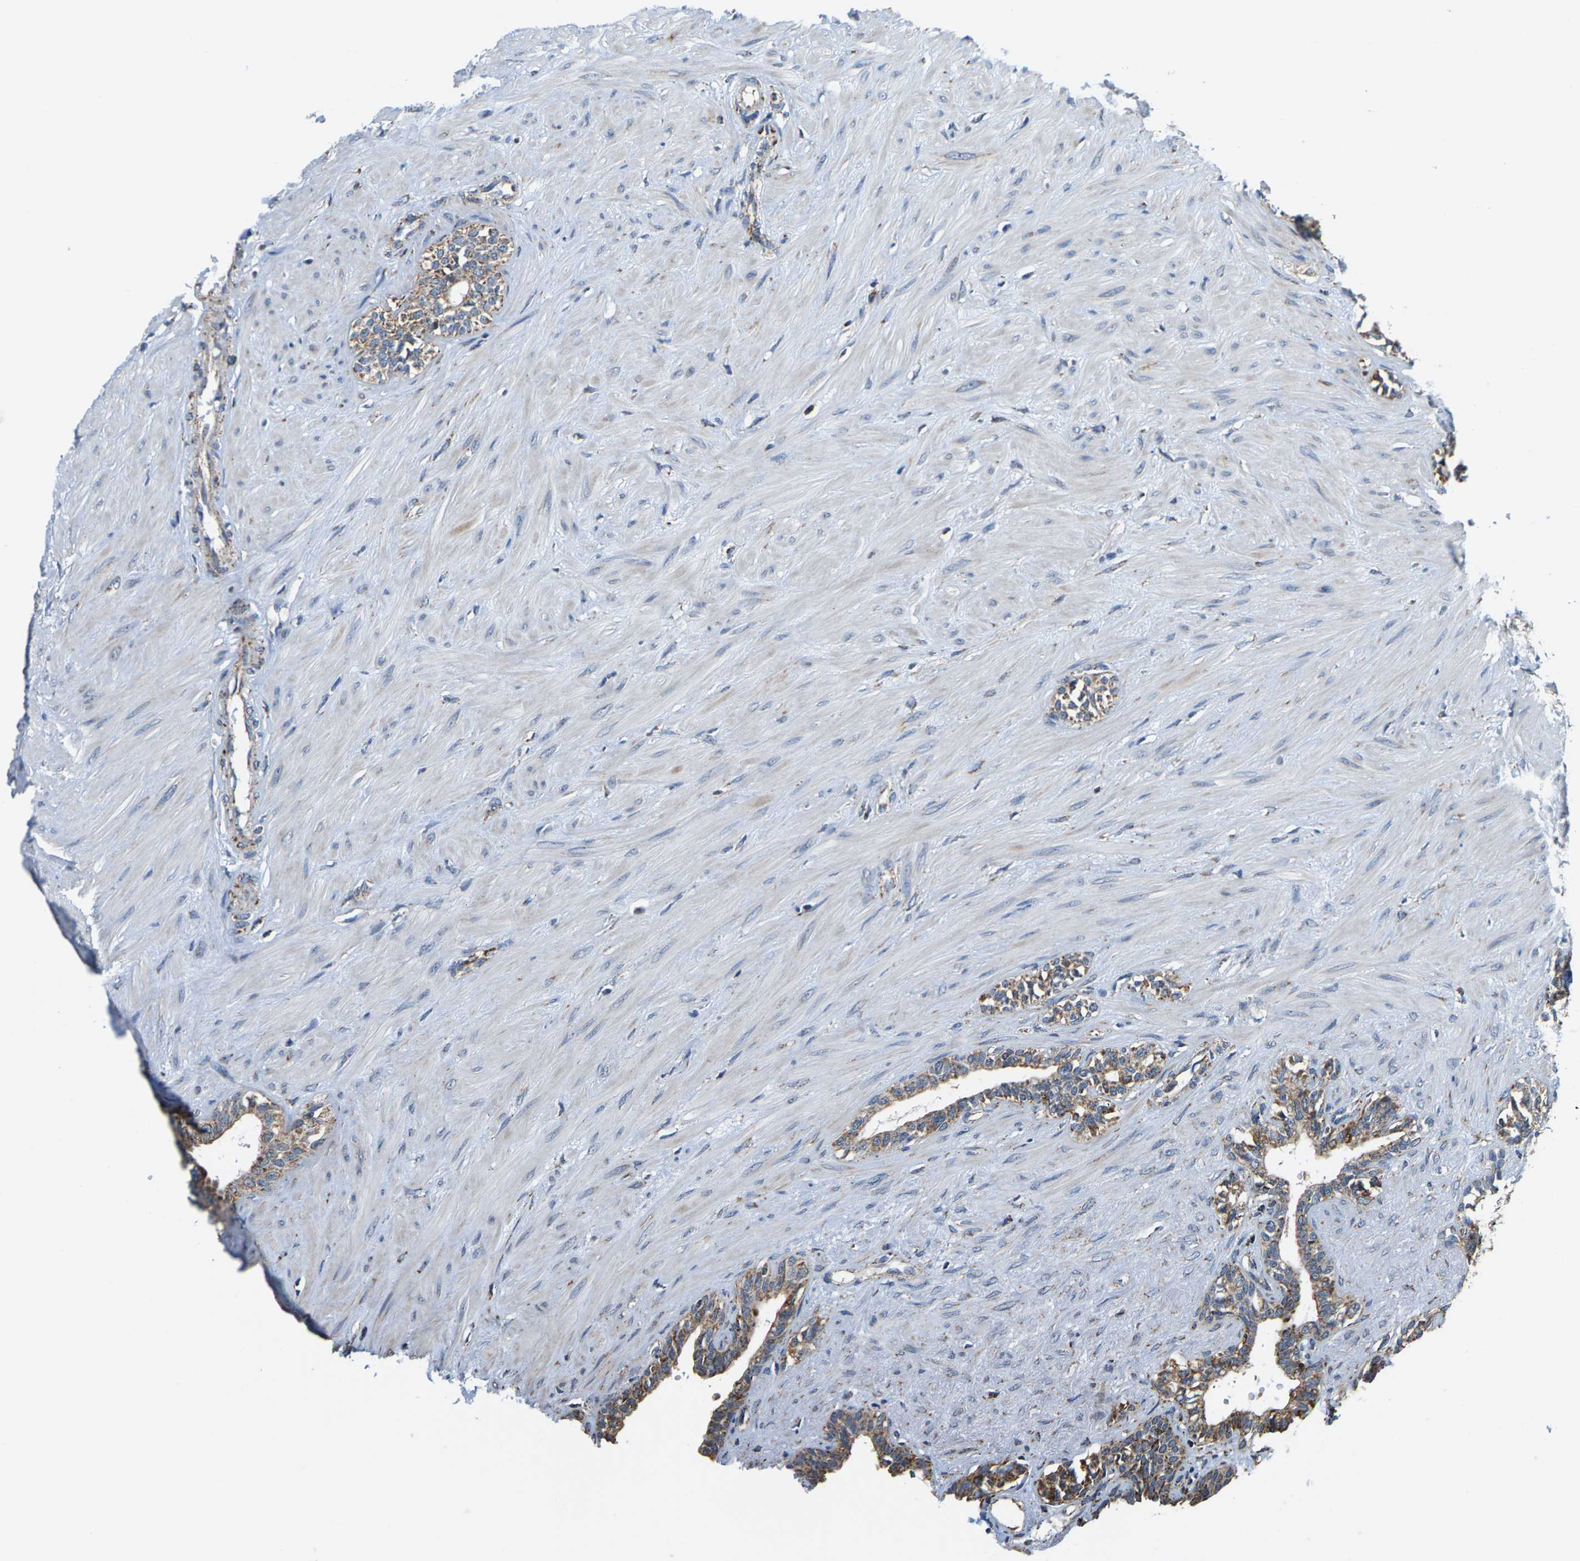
{"staining": {"intensity": "moderate", "quantity": "25%-75%", "location": "cytoplasmic/membranous"}, "tissue": "seminal vesicle", "cell_type": "Glandular cells", "image_type": "normal", "snomed": [{"axis": "morphology", "description": "Normal tissue, NOS"}, {"axis": "morphology", "description": "Adenocarcinoma, High grade"}, {"axis": "topography", "description": "Prostate"}, {"axis": "topography", "description": "Seminal veicle"}], "caption": "An image of seminal vesicle stained for a protein demonstrates moderate cytoplasmic/membranous brown staining in glandular cells.", "gene": "SHMT2", "patient": {"sex": "male", "age": 55}}